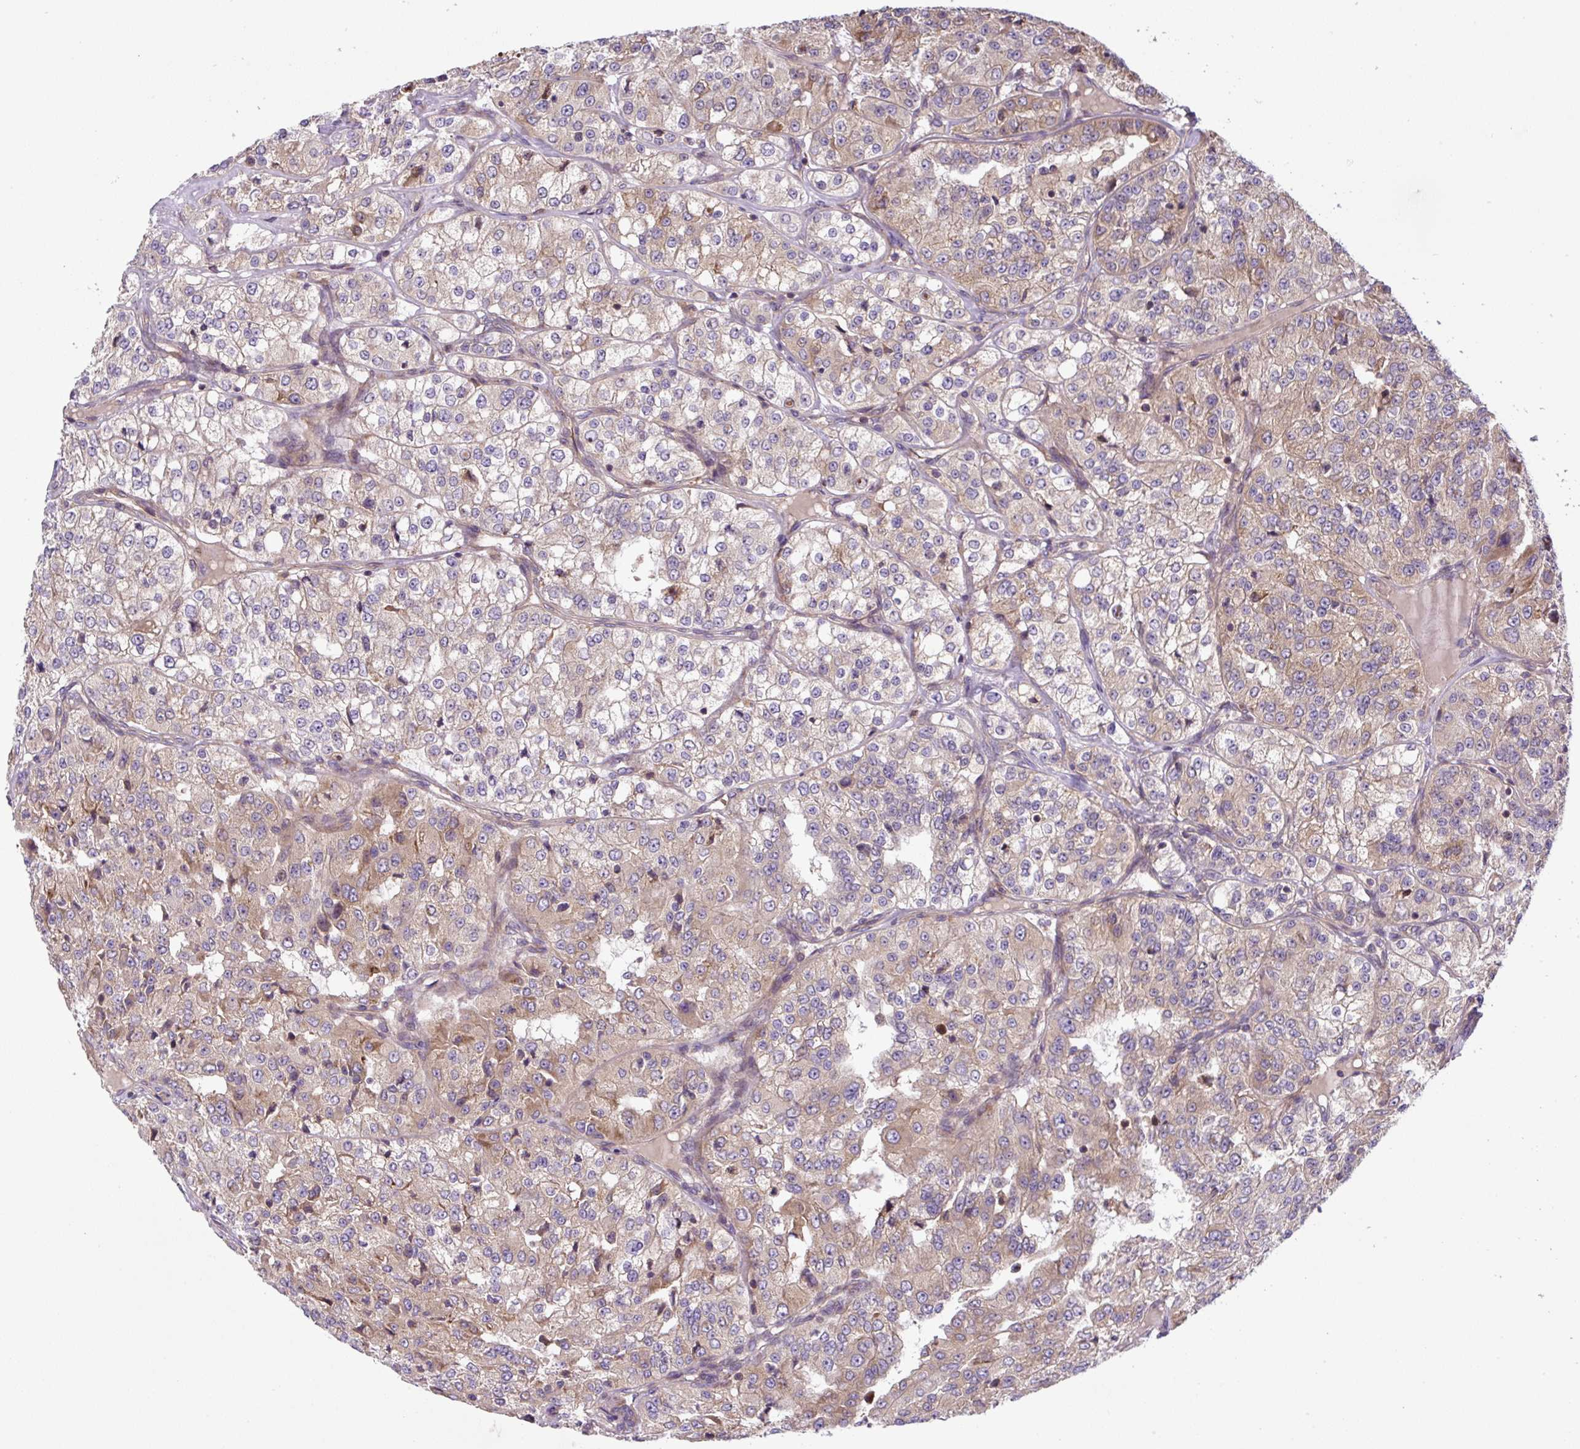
{"staining": {"intensity": "weak", "quantity": "25%-75%", "location": "cytoplasmic/membranous"}, "tissue": "renal cancer", "cell_type": "Tumor cells", "image_type": "cancer", "snomed": [{"axis": "morphology", "description": "Adenocarcinoma, NOS"}, {"axis": "topography", "description": "Kidney"}], "caption": "Weak cytoplasmic/membranous positivity for a protein is identified in about 25%-75% of tumor cells of renal cancer using immunohistochemistry.", "gene": "APOBEC3D", "patient": {"sex": "female", "age": 63}}